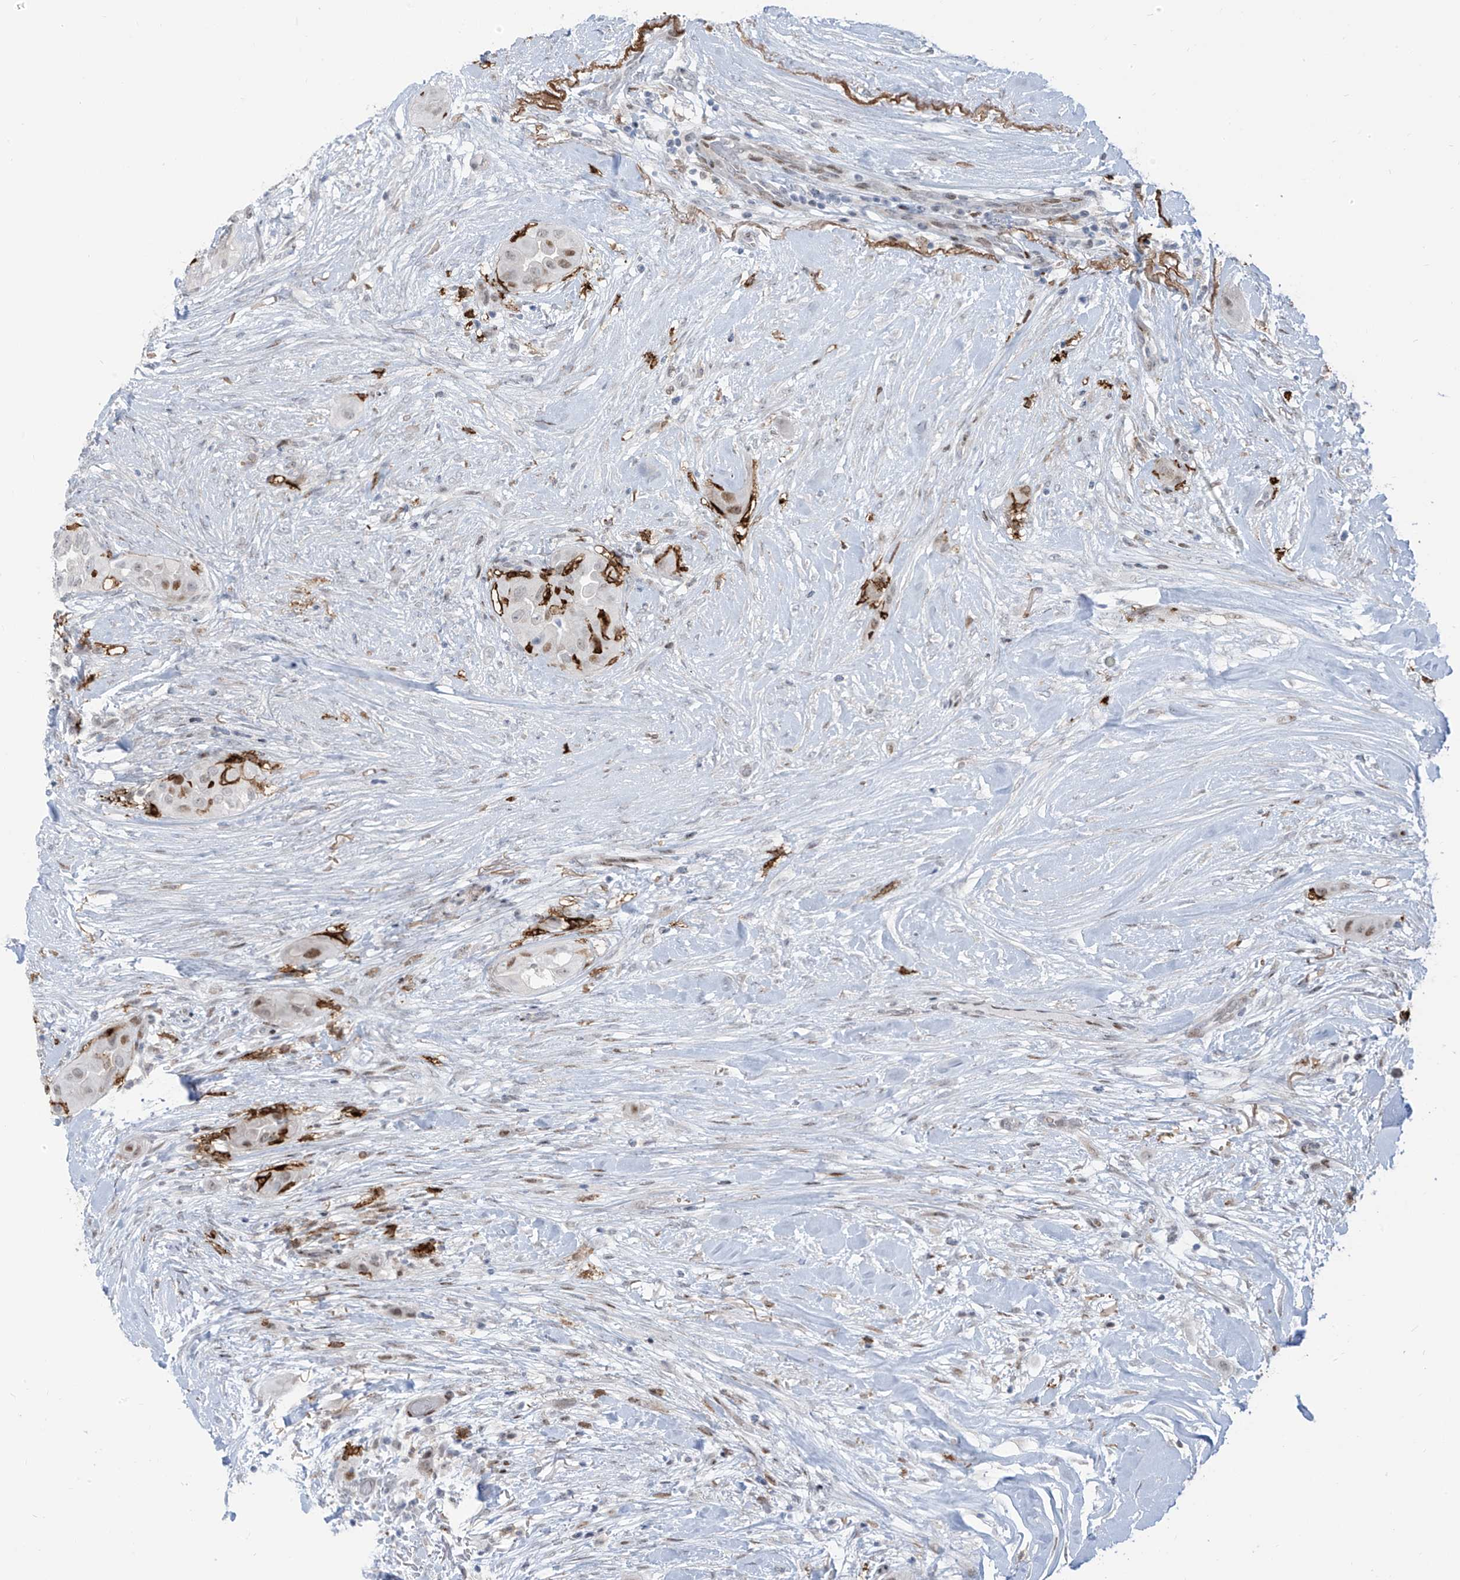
{"staining": {"intensity": "weak", "quantity": "25%-75%", "location": "nuclear"}, "tissue": "thyroid cancer", "cell_type": "Tumor cells", "image_type": "cancer", "snomed": [{"axis": "morphology", "description": "Papillary adenocarcinoma, NOS"}, {"axis": "topography", "description": "Thyroid gland"}], "caption": "An image of human papillary adenocarcinoma (thyroid) stained for a protein shows weak nuclear brown staining in tumor cells.", "gene": "LIN9", "patient": {"sex": "female", "age": 59}}